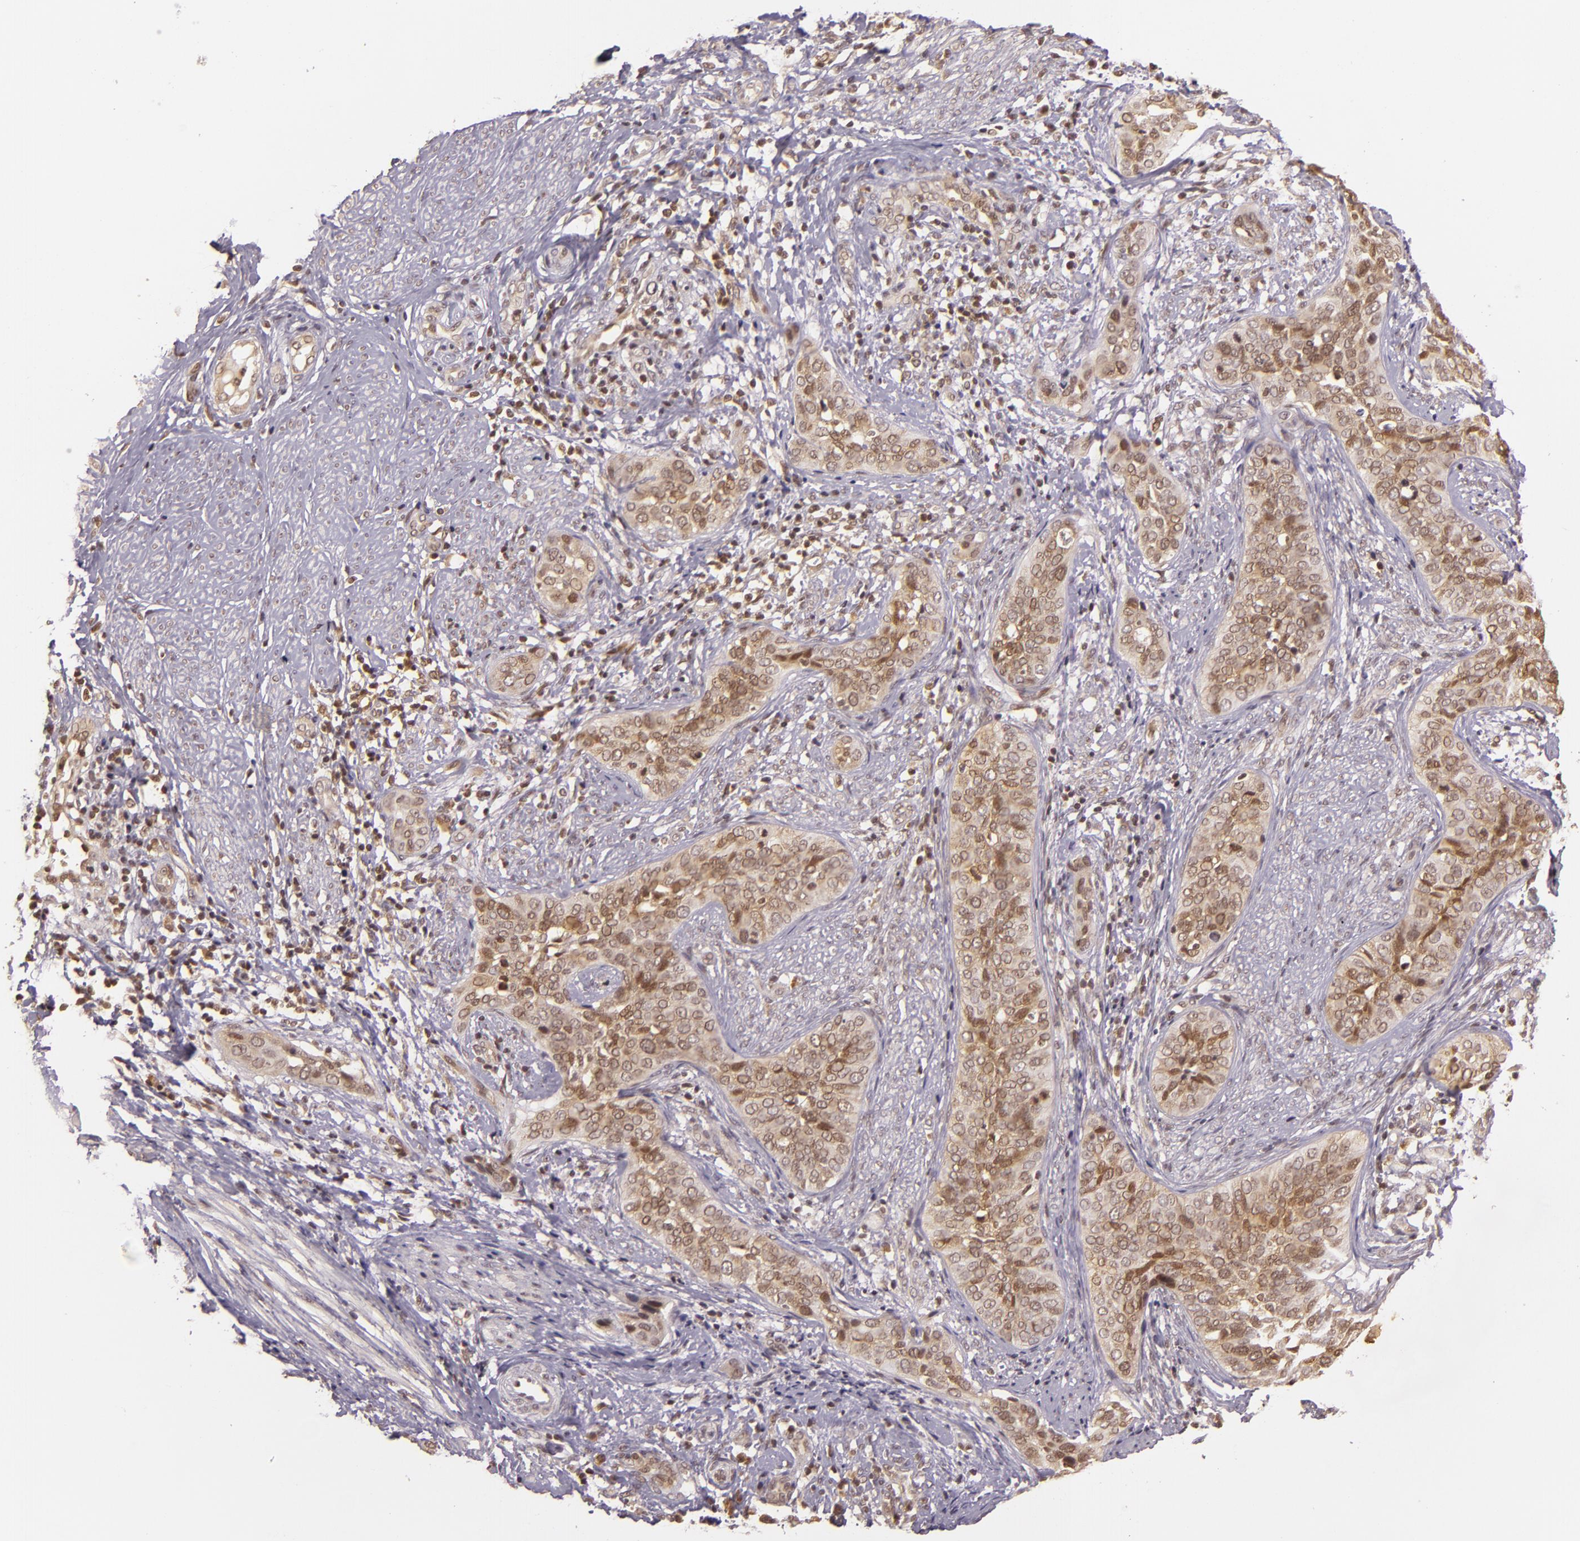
{"staining": {"intensity": "moderate", "quantity": ">75%", "location": "cytoplasmic/membranous,nuclear"}, "tissue": "cervical cancer", "cell_type": "Tumor cells", "image_type": "cancer", "snomed": [{"axis": "morphology", "description": "Squamous cell carcinoma, NOS"}, {"axis": "topography", "description": "Cervix"}], "caption": "Human squamous cell carcinoma (cervical) stained with a protein marker exhibits moderate staining in tumor cells.", "gene": "TXNRD2", "patient": {"sex": "female", "age": 31}}